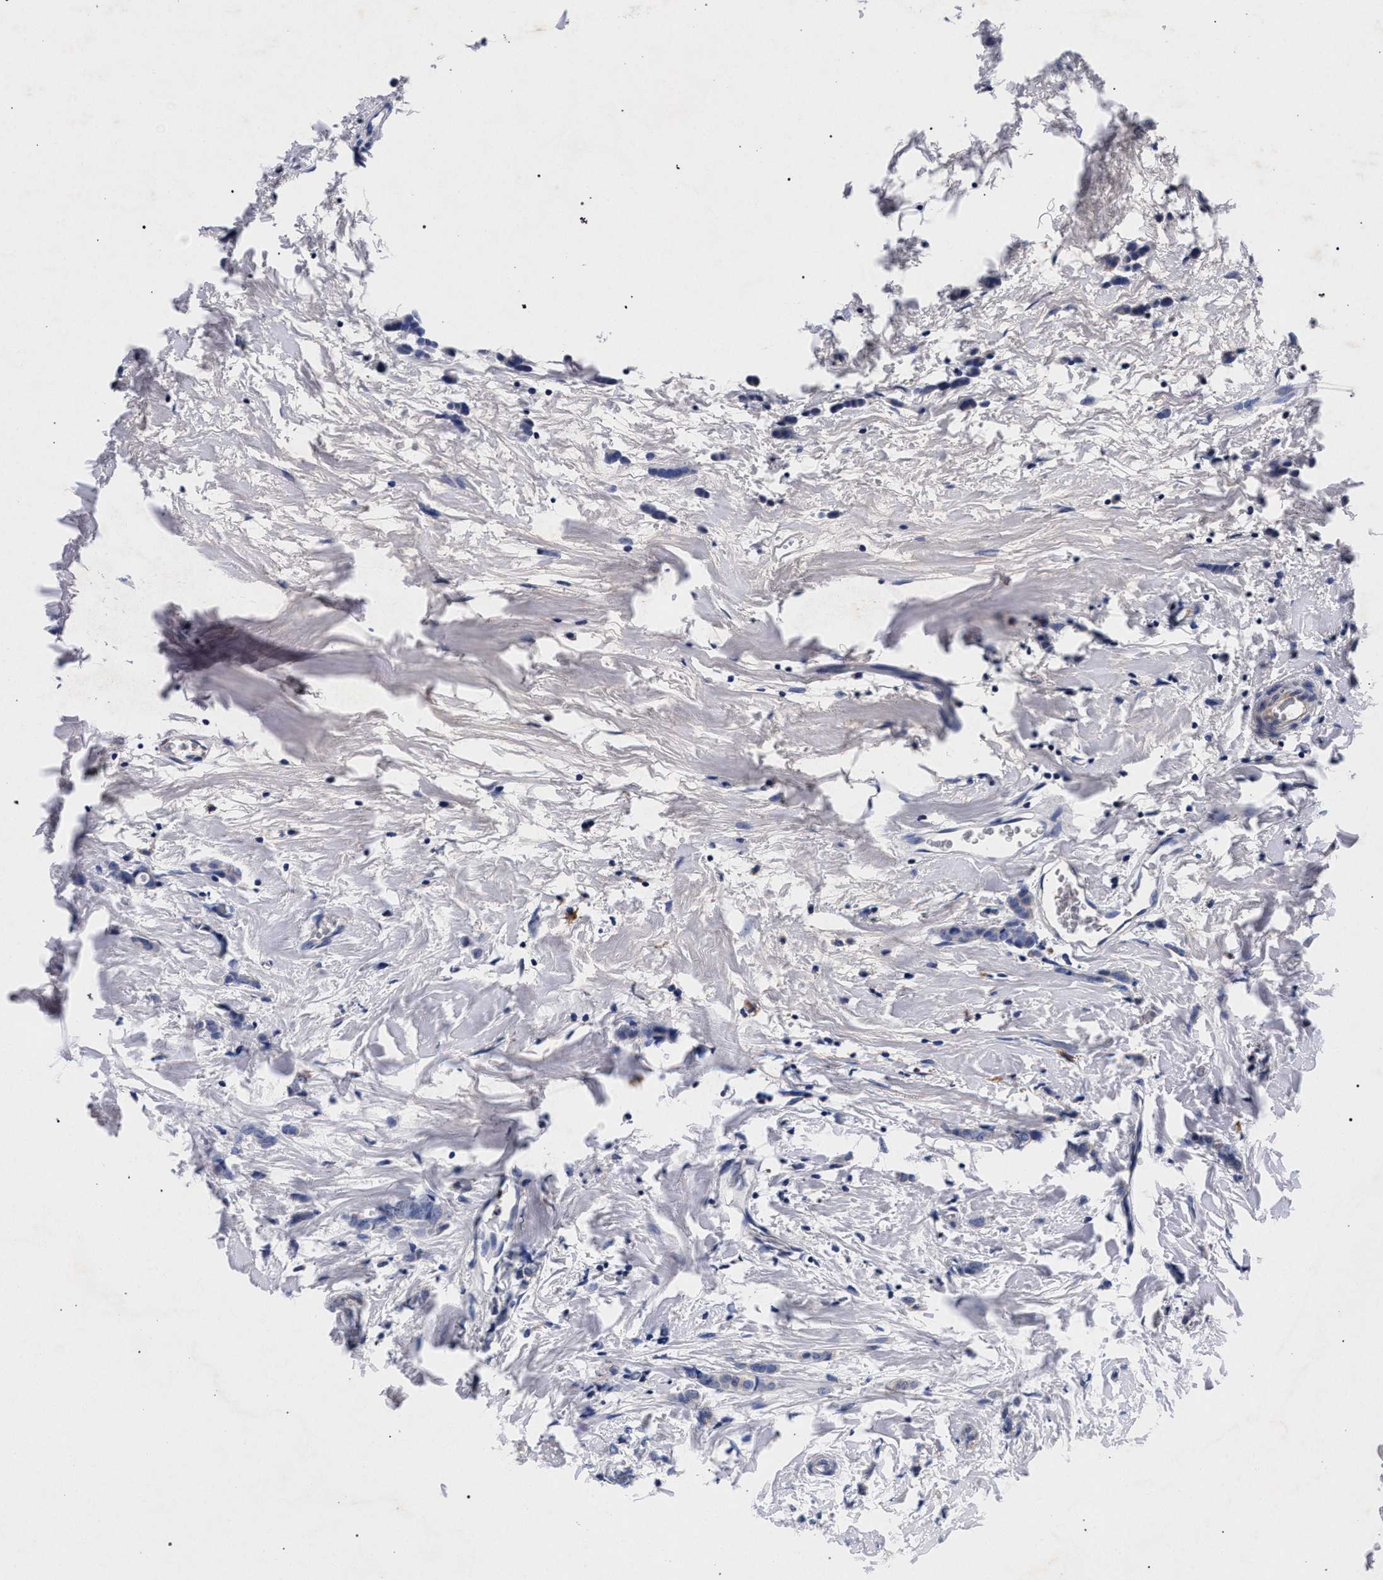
{"staining": {"intensity": "negative", "quantity": "none", "location": "none"}, "tissue": "breast cancer", "cell_type": "Tumor cells", "image_type": "cancer", "snomed": [{"axis": "morphology", "description": "Lobular carcinoma"}, {"axis": "topography", "description": "Breast"}], "caption": "Tumor cells show no significant staining in lobular carcinoma (breast).", "gene": "HSD17B14", "patient": {"sex": "female", "age": 60}}